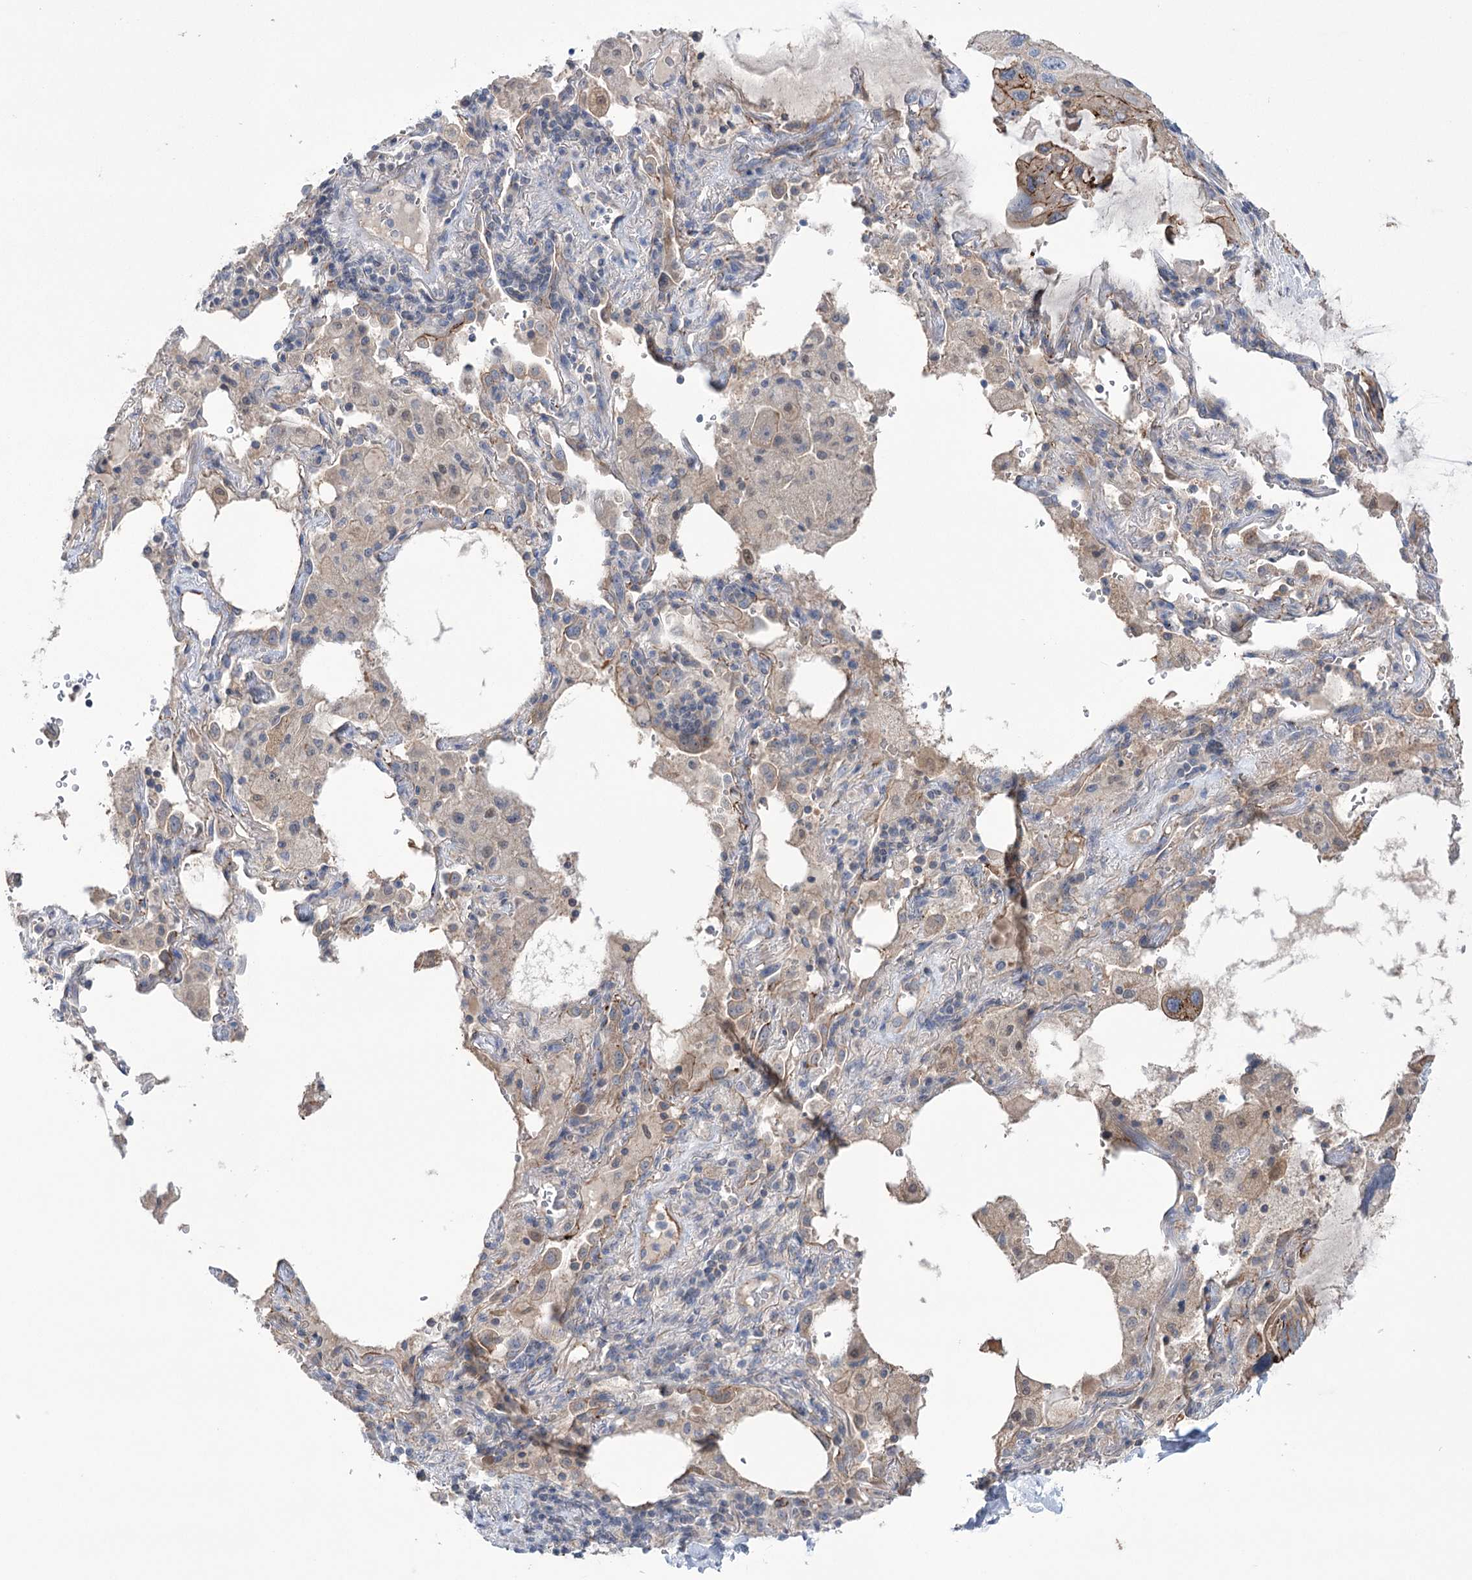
{"staining": {"intensity": "negative", "quantity": "none", "location": "none"}, "tissue": "lung cancer", "cell_type": "Tumor cells", "image_type": "cancer", "snomed": [{"axis": "morphology", "description": "Squamous cell carcinoma, NOS"}, {"axis": "topography", "description": "Lung"}], "caption": "DAB (3,3'-diaminobenzidine) immunohistochemical staining of human lung squamous cell carcinoma shows no significant staining in tumor cells. (Brightfield microscopy of DAB IHC at high magnification).", "gene": "TRIM71", "patient": {"sex": "female", "age": 73}}